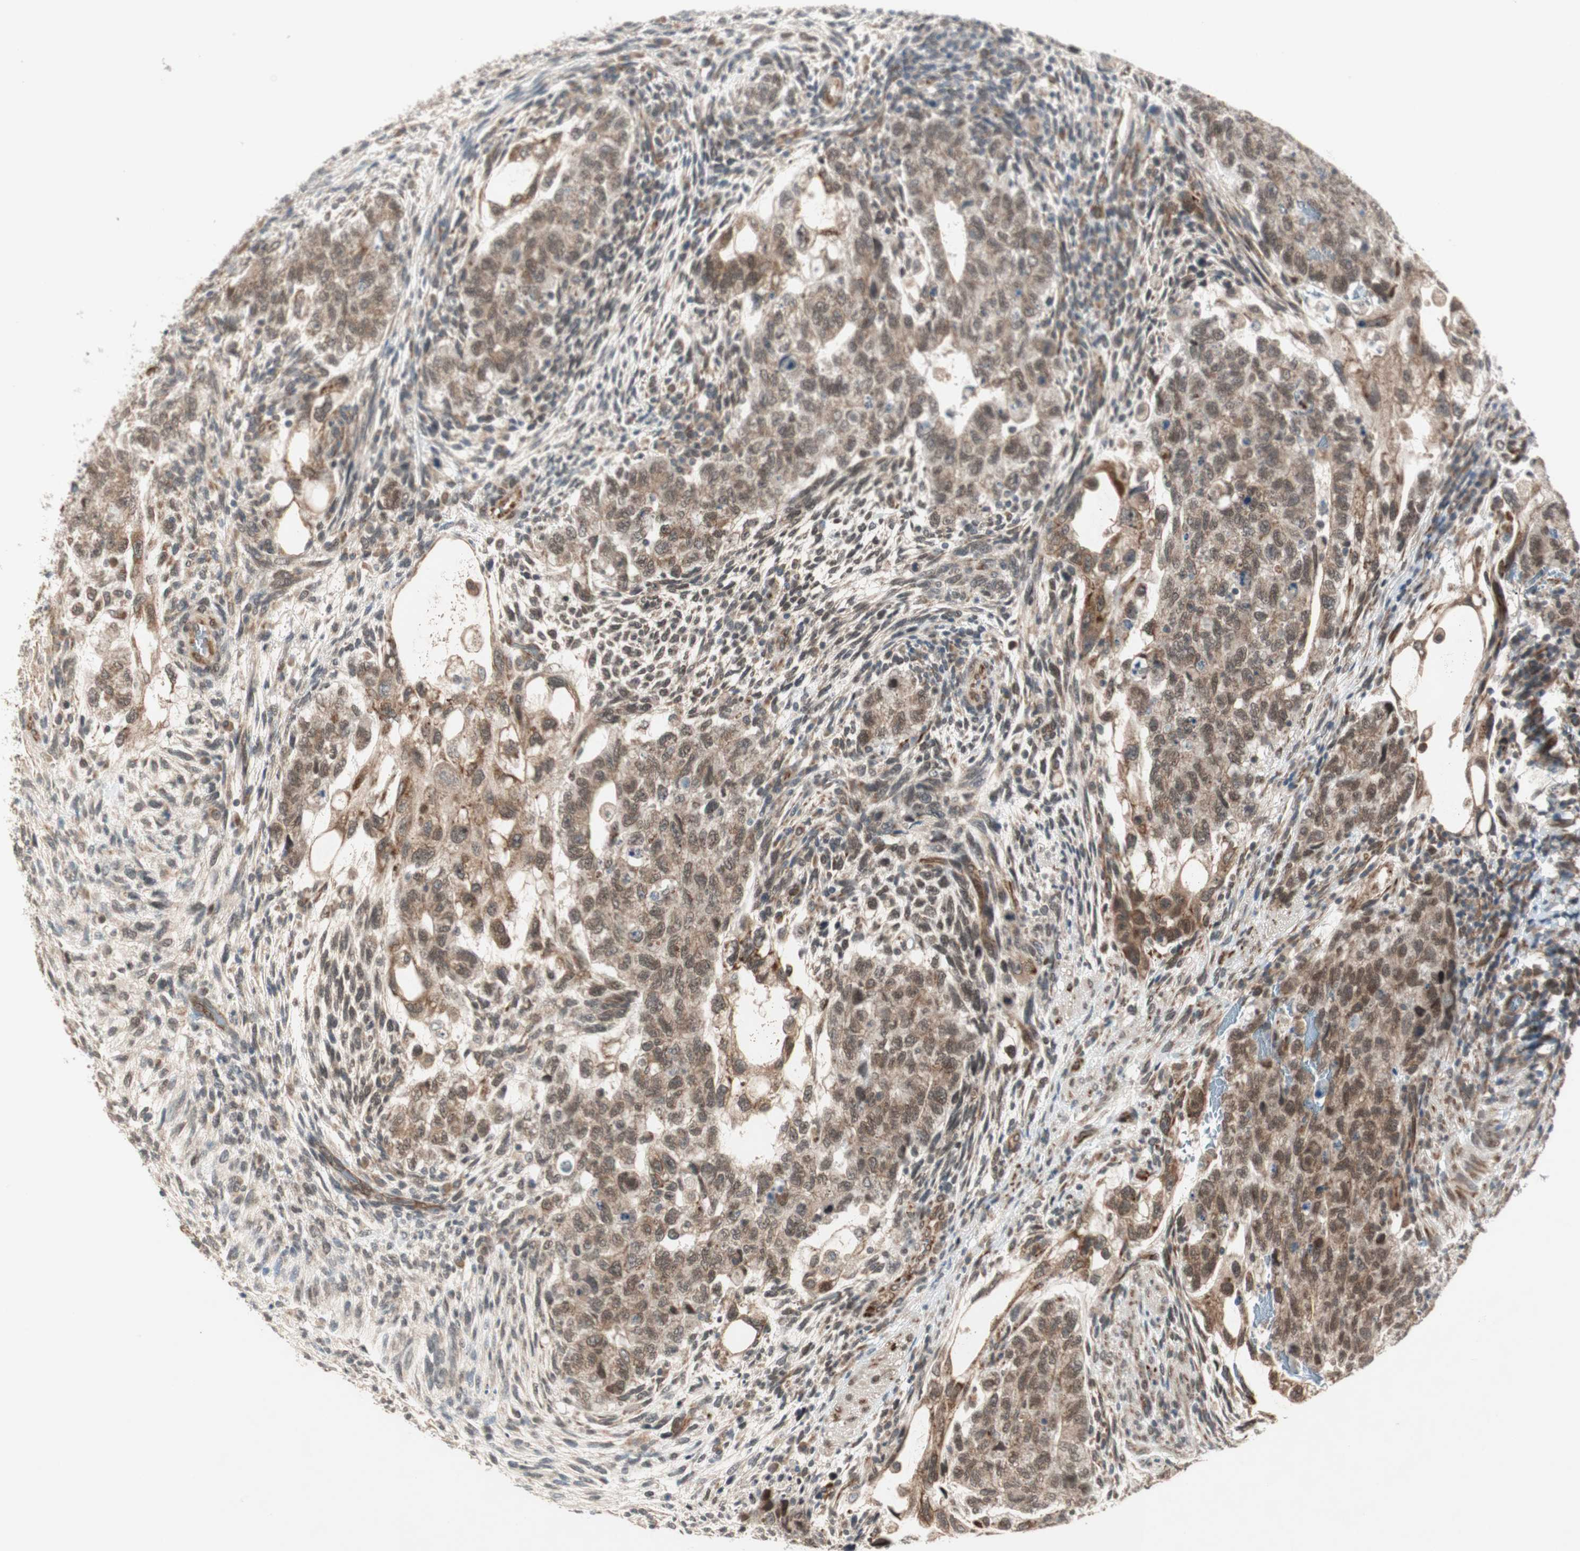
{"staining": {"intensity": "moderate", "quantity": ">75%", "location": "cytoplasmic/membranous,nuclear"}, "tissue": "testis cancer", "cell_type": "Tumor cells", "image_type": "cancer", "snomed": [{"axis": "morphology", "description": "Normal tissue, NOS"}, {"axis": "morphology", "description": "Carcinoma, Embryonal, NOS"}, {"axis": "topography", "description": "Testis"}], "caption": "The immunohistochemical stain labels moderate cytoplasmic/membranous and nuclear expression in tumor cells of testis cancer (embryonal carcinoma) tissue. The staining is performed using DAB brown chromogen to label protein expression. The nuclei are counter-stained blue using hematoxylin.", "gene": "ZNF37A", "patient": {"sex": "male", "age": 36}}